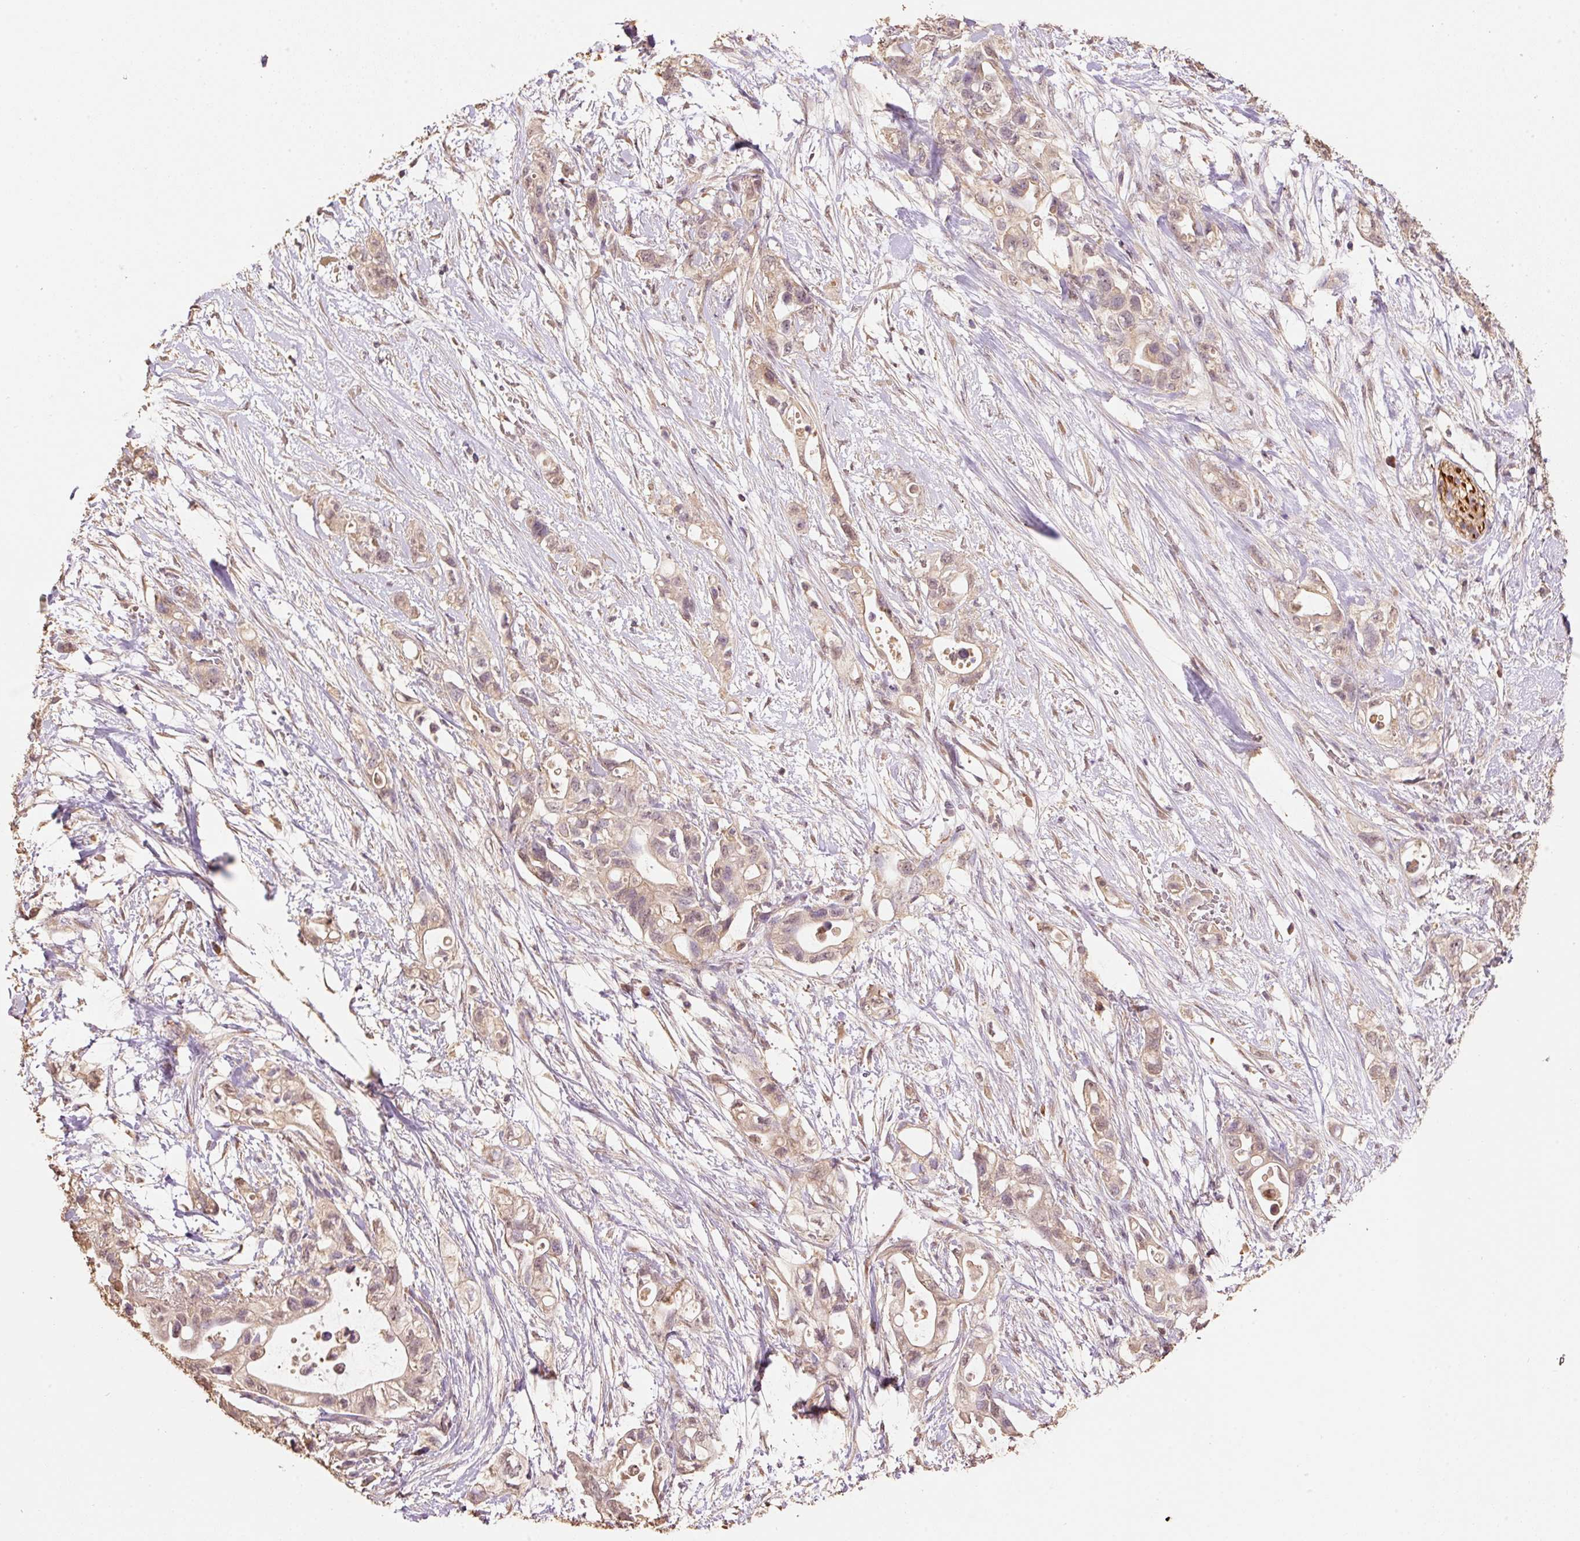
{"staining": {"intensity": "weak", "quantity": ">75%", "location": "cytoplasmic/membranous,nuclear"}, "tissue": "pancreatic cancer", "cell_type": "Tumor cells", "image_type": "cancer", "snomed": [{"axis": "morphology", "description": "Adenocarcinoma, NOS"}, {"axis": "topography", "description": "Pancreas"}], "caption": "Pancreatic adenocarcinoma stained for a protein (brown) demonstrates weak cytoplasmic/membranous and nuclear positive expression in approximately >75% of tumor cells.", "gene": "HERC2", "patient": {"sex": "female", "age": 72}}